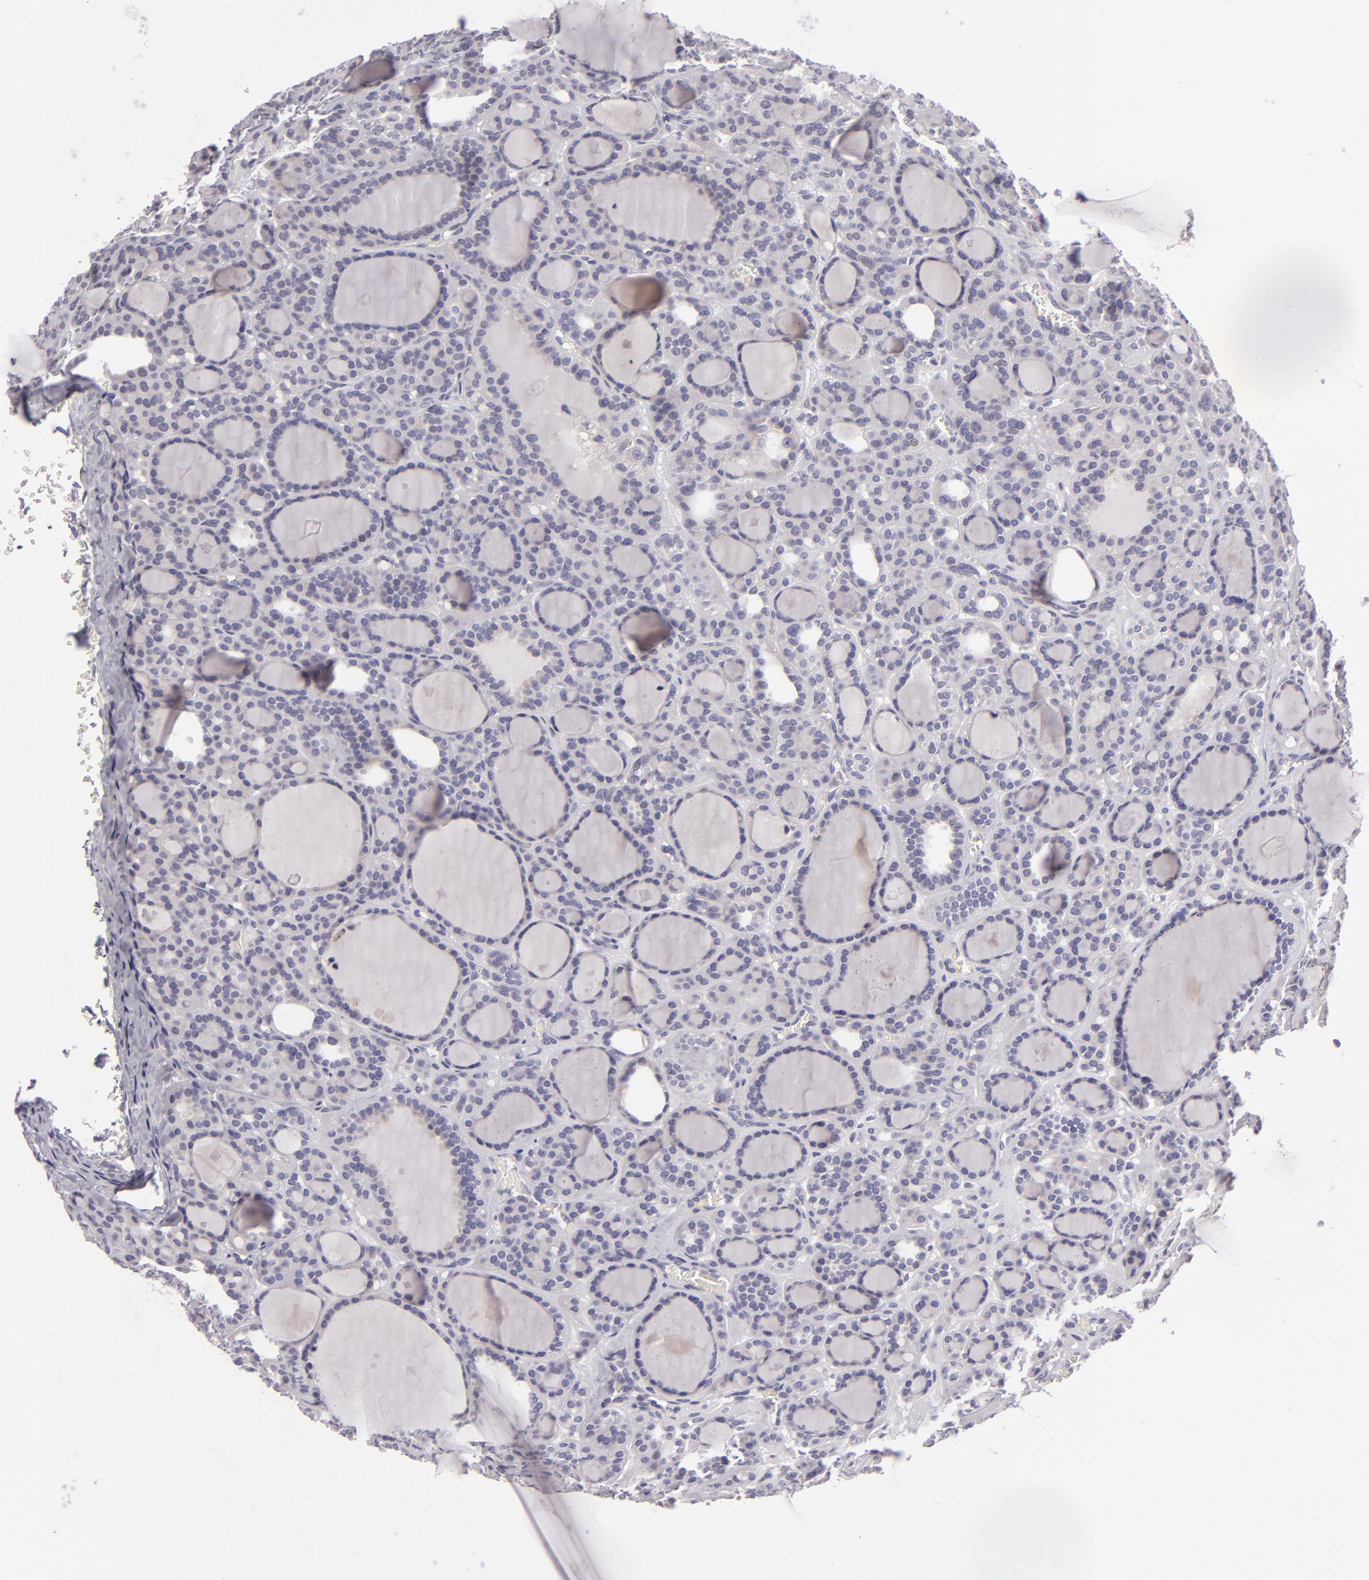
{"staining": {"intensity": "negative", "quantity": "none", "location": "none"}, "tissue": "thyroid cancer", "cell_type": "Tumor cells", "image_type": "cancer", "snomed": [{"axis": "morphology", "description": "Follicular adenoma carcinoma, NOS"}, {"axis": "topography", "description": "Thyroid gland"}], "caption": "Immunohistochemistry of human follicular adenoma carcinoma (thyroid) displays no expression in tumor cells.", "gene": "EGFL6", "patient": {"sex": "female", "age": 71}}